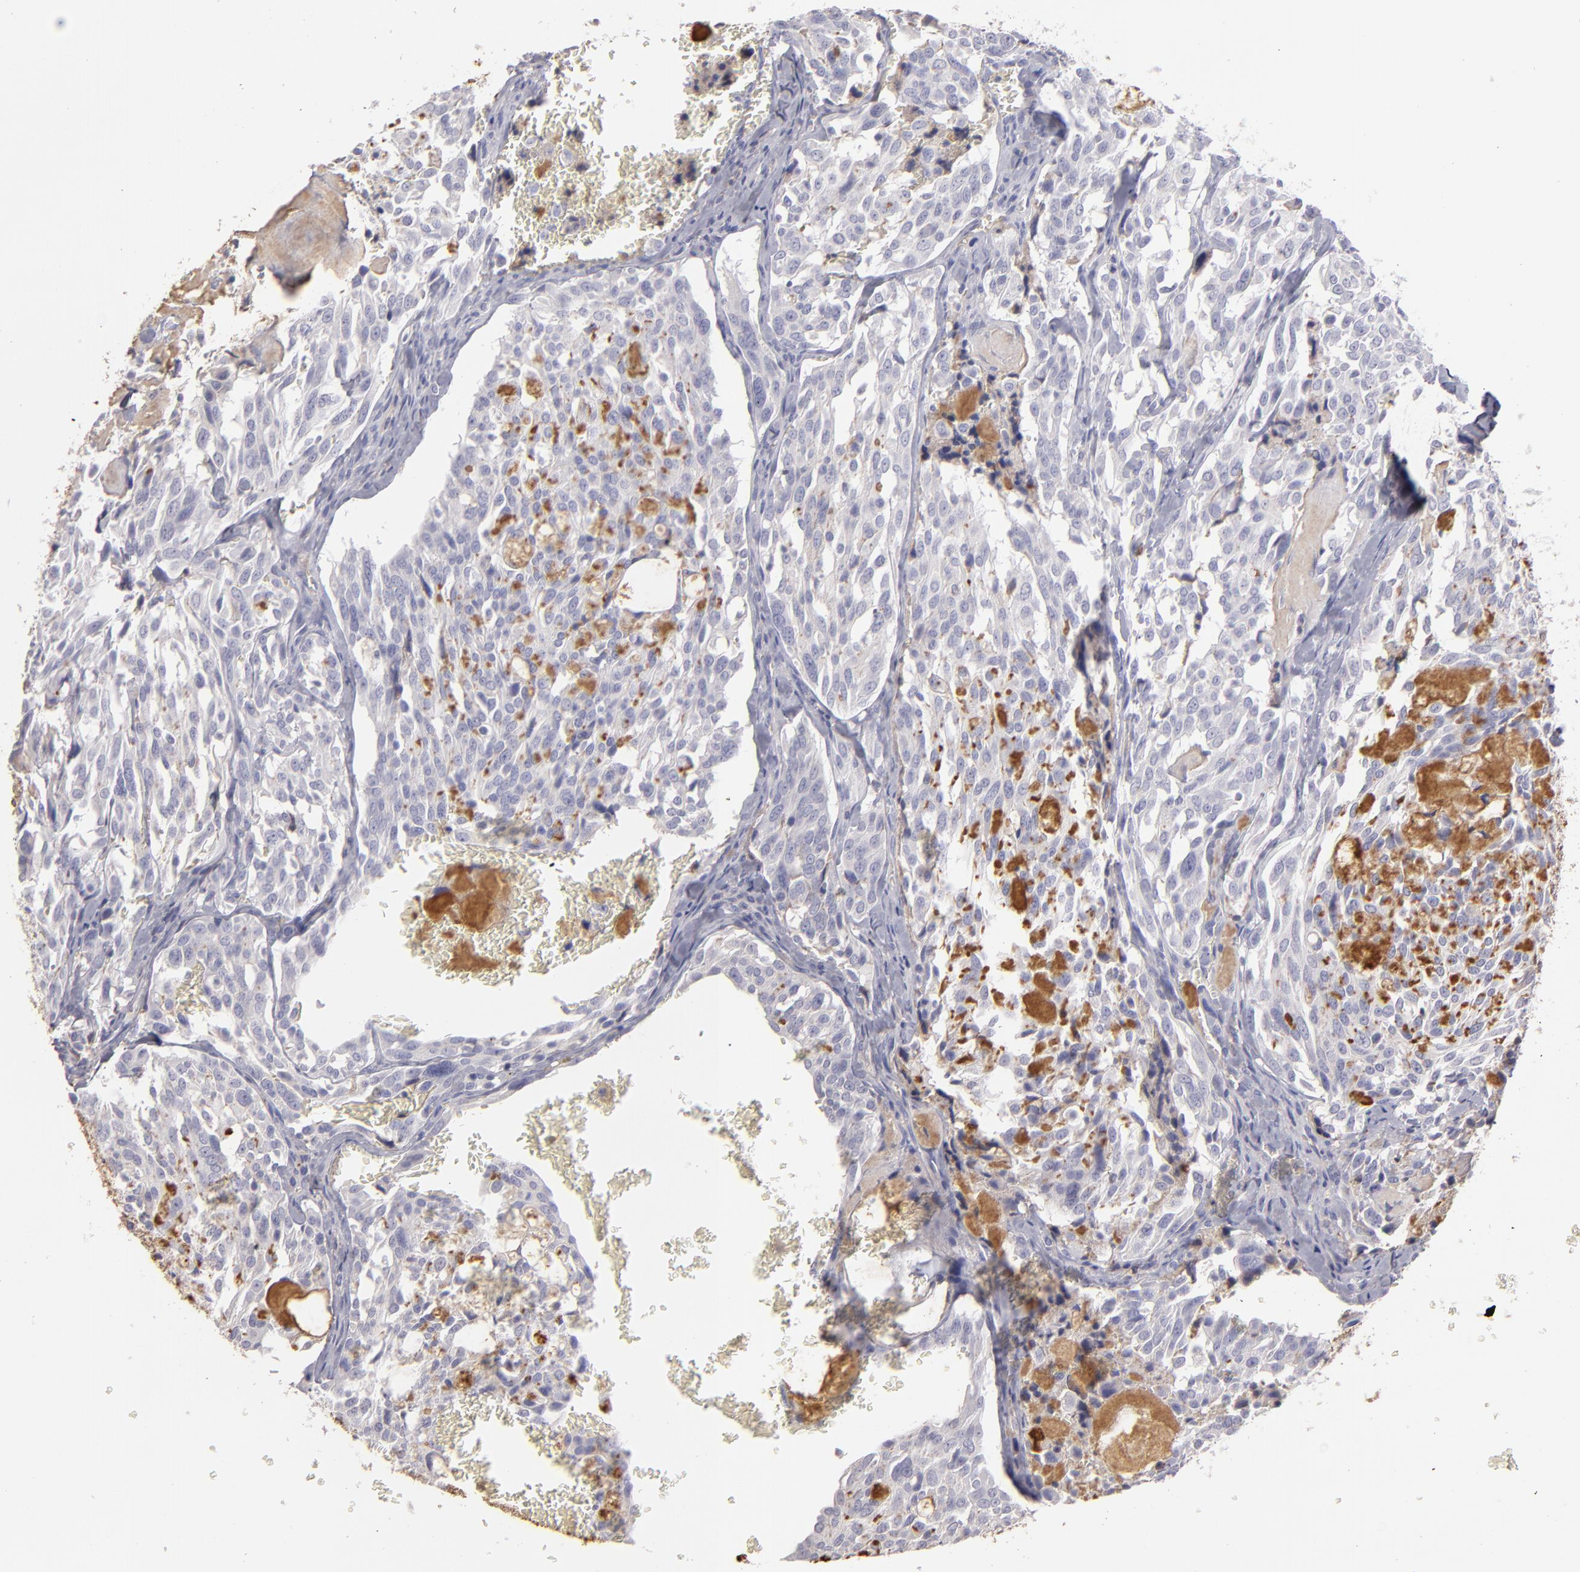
{"staining": {"intensity": "negative", "quantity": "none", "location": "none"}, "tissue": "thyroid cancer", "cell_type": "Tumor cells", "image_type": "cancer", "snomed": [{"axis": "morphology", "description": "Carcinoma, NOS"}, {"axis": "morphology", "description": "Carcinoid, malignant, NOS"}, {"axis": "topography", "description": "Thyroid gland"}], "caption": "Immunohistochemistry (IHC) photomicrograph of neoplastic tissue: thyroid cancer (malignant carcinoid) stained with DAB (3,3'-diaminobenzidine) shows no significant protein positivity in tumor cells.", "gene": "ABCC4", "patient": {"sex": "male", "age": 33}}